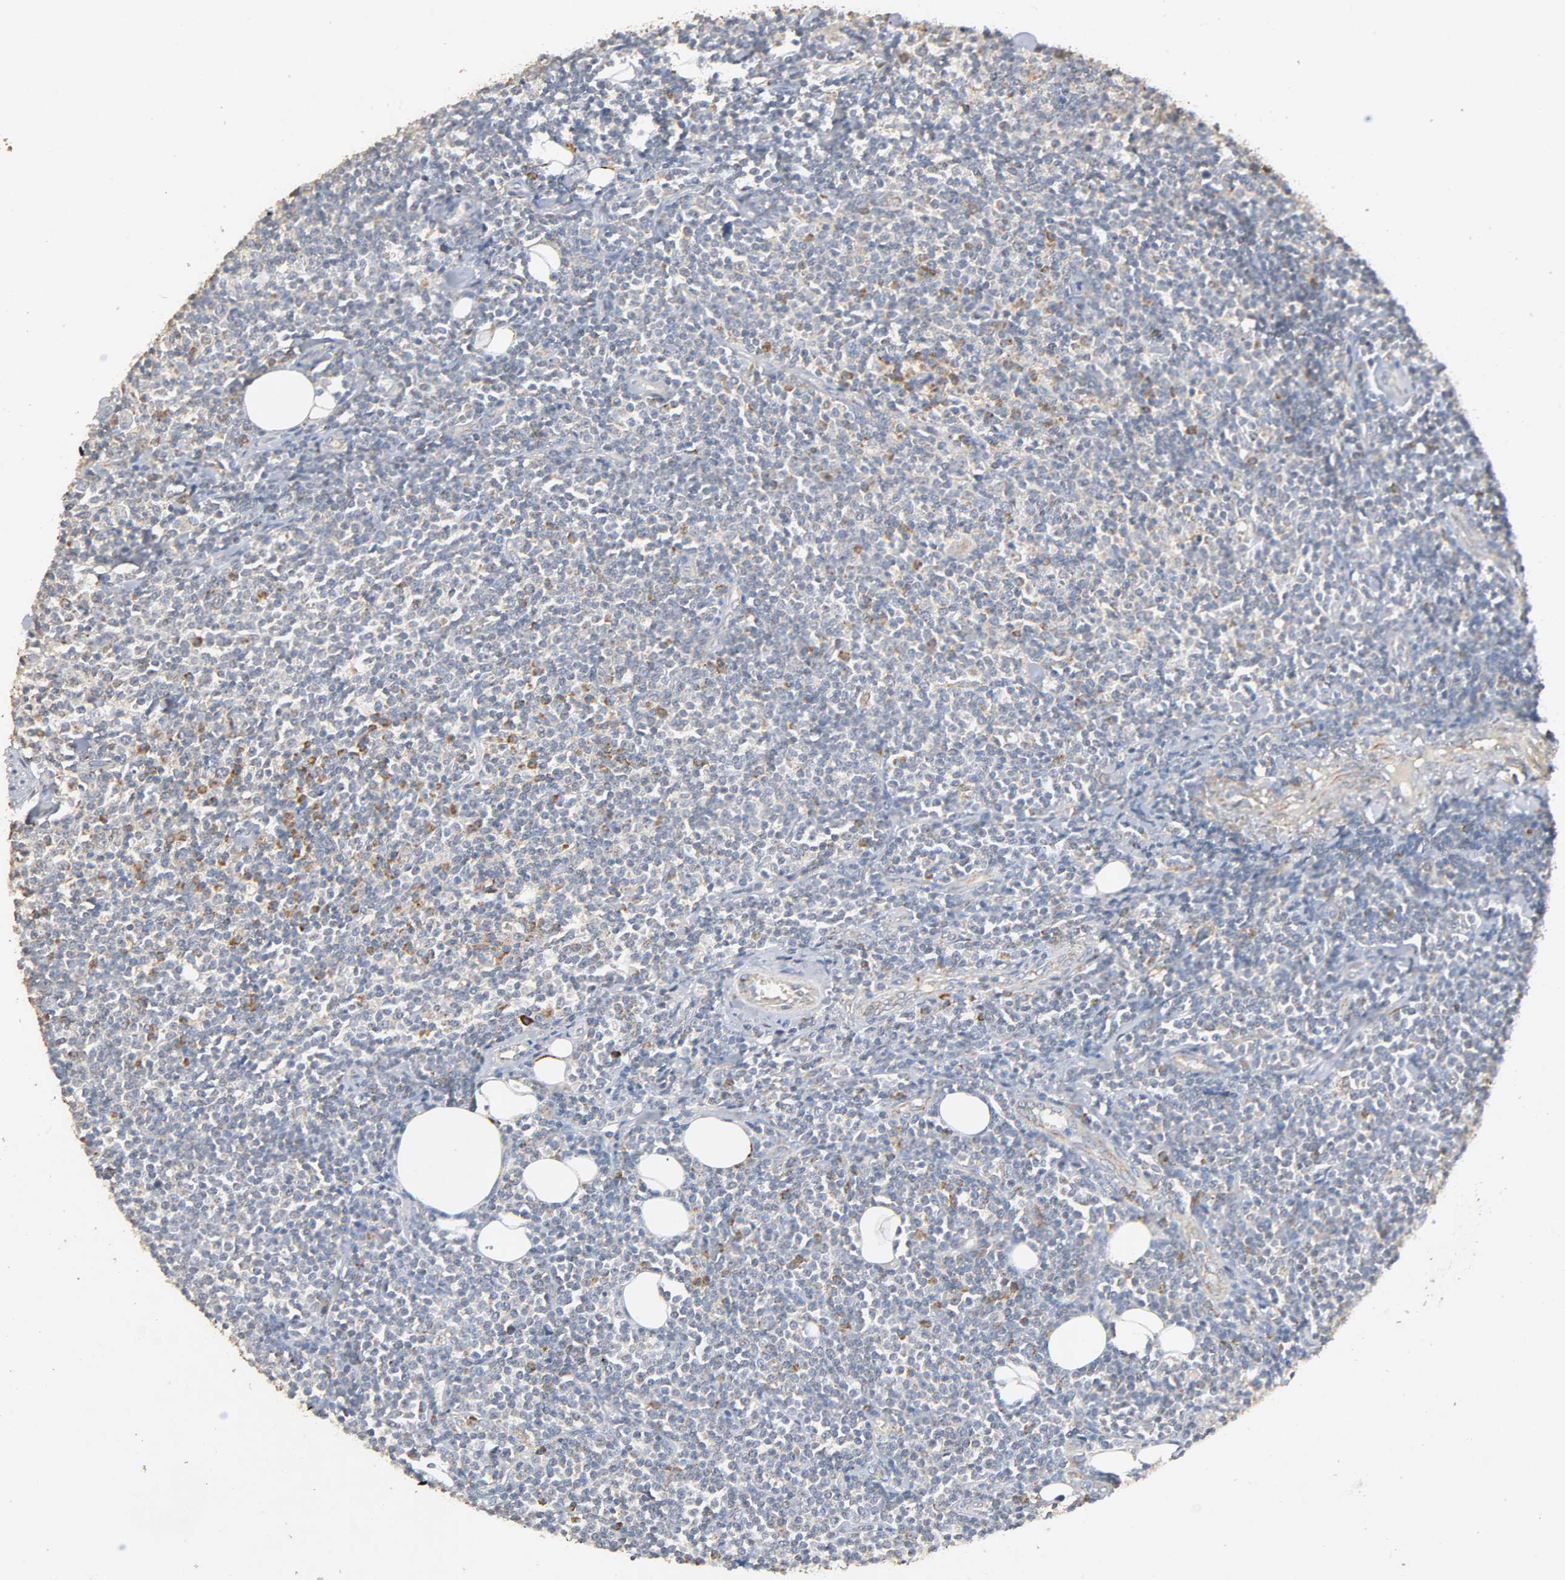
{"staining": {"intensity": "weak", "quantity": "<25%", "location": "cytoplasmic/membranous"}, "tissue": "lymphoma", "cell_type": "Tumor cells", "image_type": "cancer", "snomed": [{"axis": "morphology", "description": "Malignant lymphoma, non-Hodgkin's type, Low grade"}, {"axis": "topography", "description": "Soft tissue"}], "caption": "There is no significant positivity in tumor cells of malignant lymphoma, non-Hodgkin's type (low-grade). (Brightfield microscopy of DAB (3,3'-diaminobenzidine) IHC at high magnification).", "gene": "NDUFS3", "patient": {"sex": "male", "age": 92}}